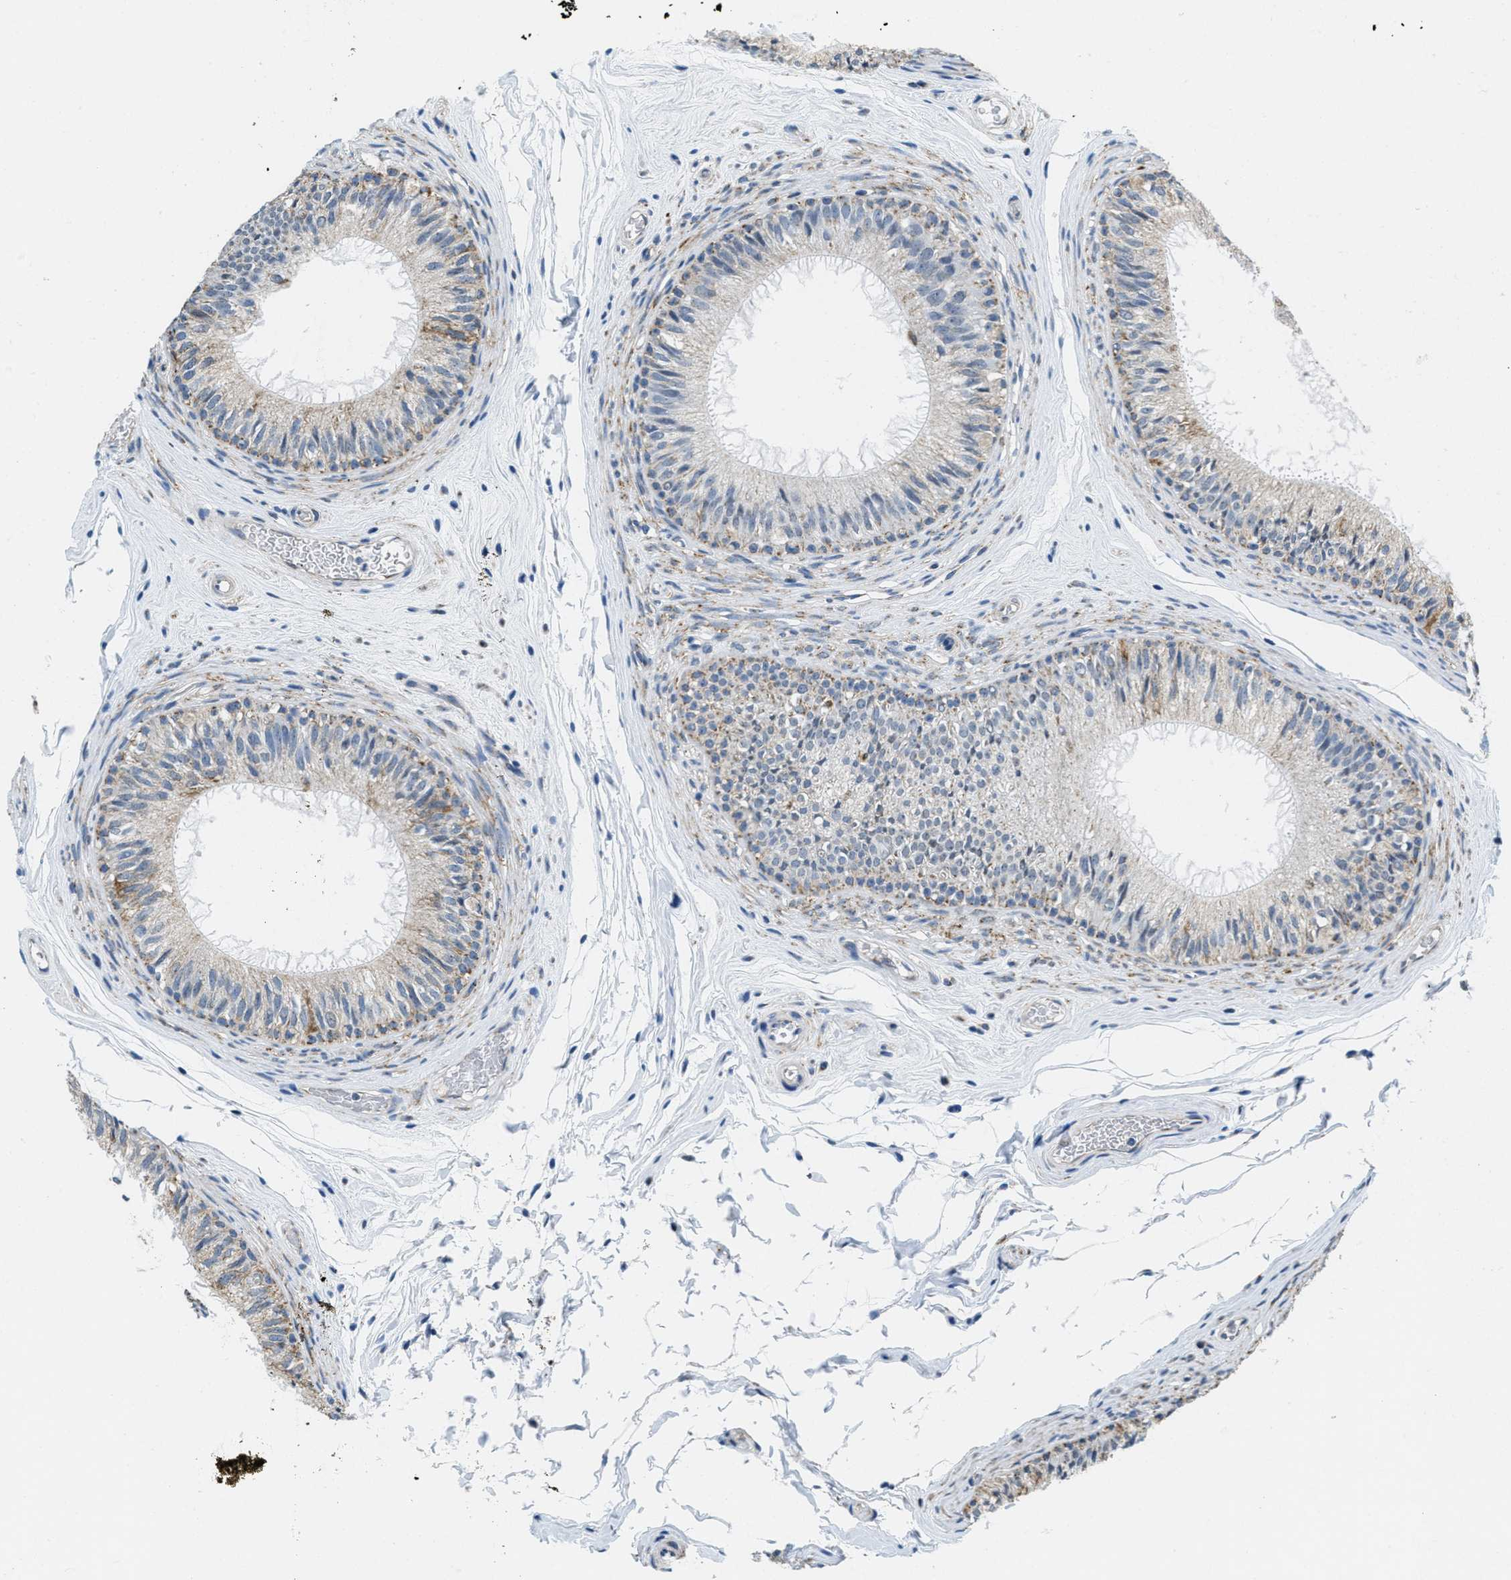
{"staining": {"intensity": "weak", "quantity": "25%-75%", "location": "cytoplasmic/membranous"}, "tissue": "epididymis", "cell_type": "Glandular cells", "image_type": "normal", "snomed": [{"axis": "morphology", "description": "Normal tissue, NOS"}, {"axis": "topography", "description": "Testis"}, {"axis": "topography", "description": "Epididymis"}], "caption": "Protein expression analysis of benign human epididymis reveals weak cytoplasmic/membranous positivity in about 25%-75% of glandular cells. Using DAB (3,3'-diaminobenzidine) (brown) and hematoxylin (blue) stains, captured at high magnification using brightfield microscopy.", "gene": "TOMM70", "patient": {"sex": "male", "age": 36}}